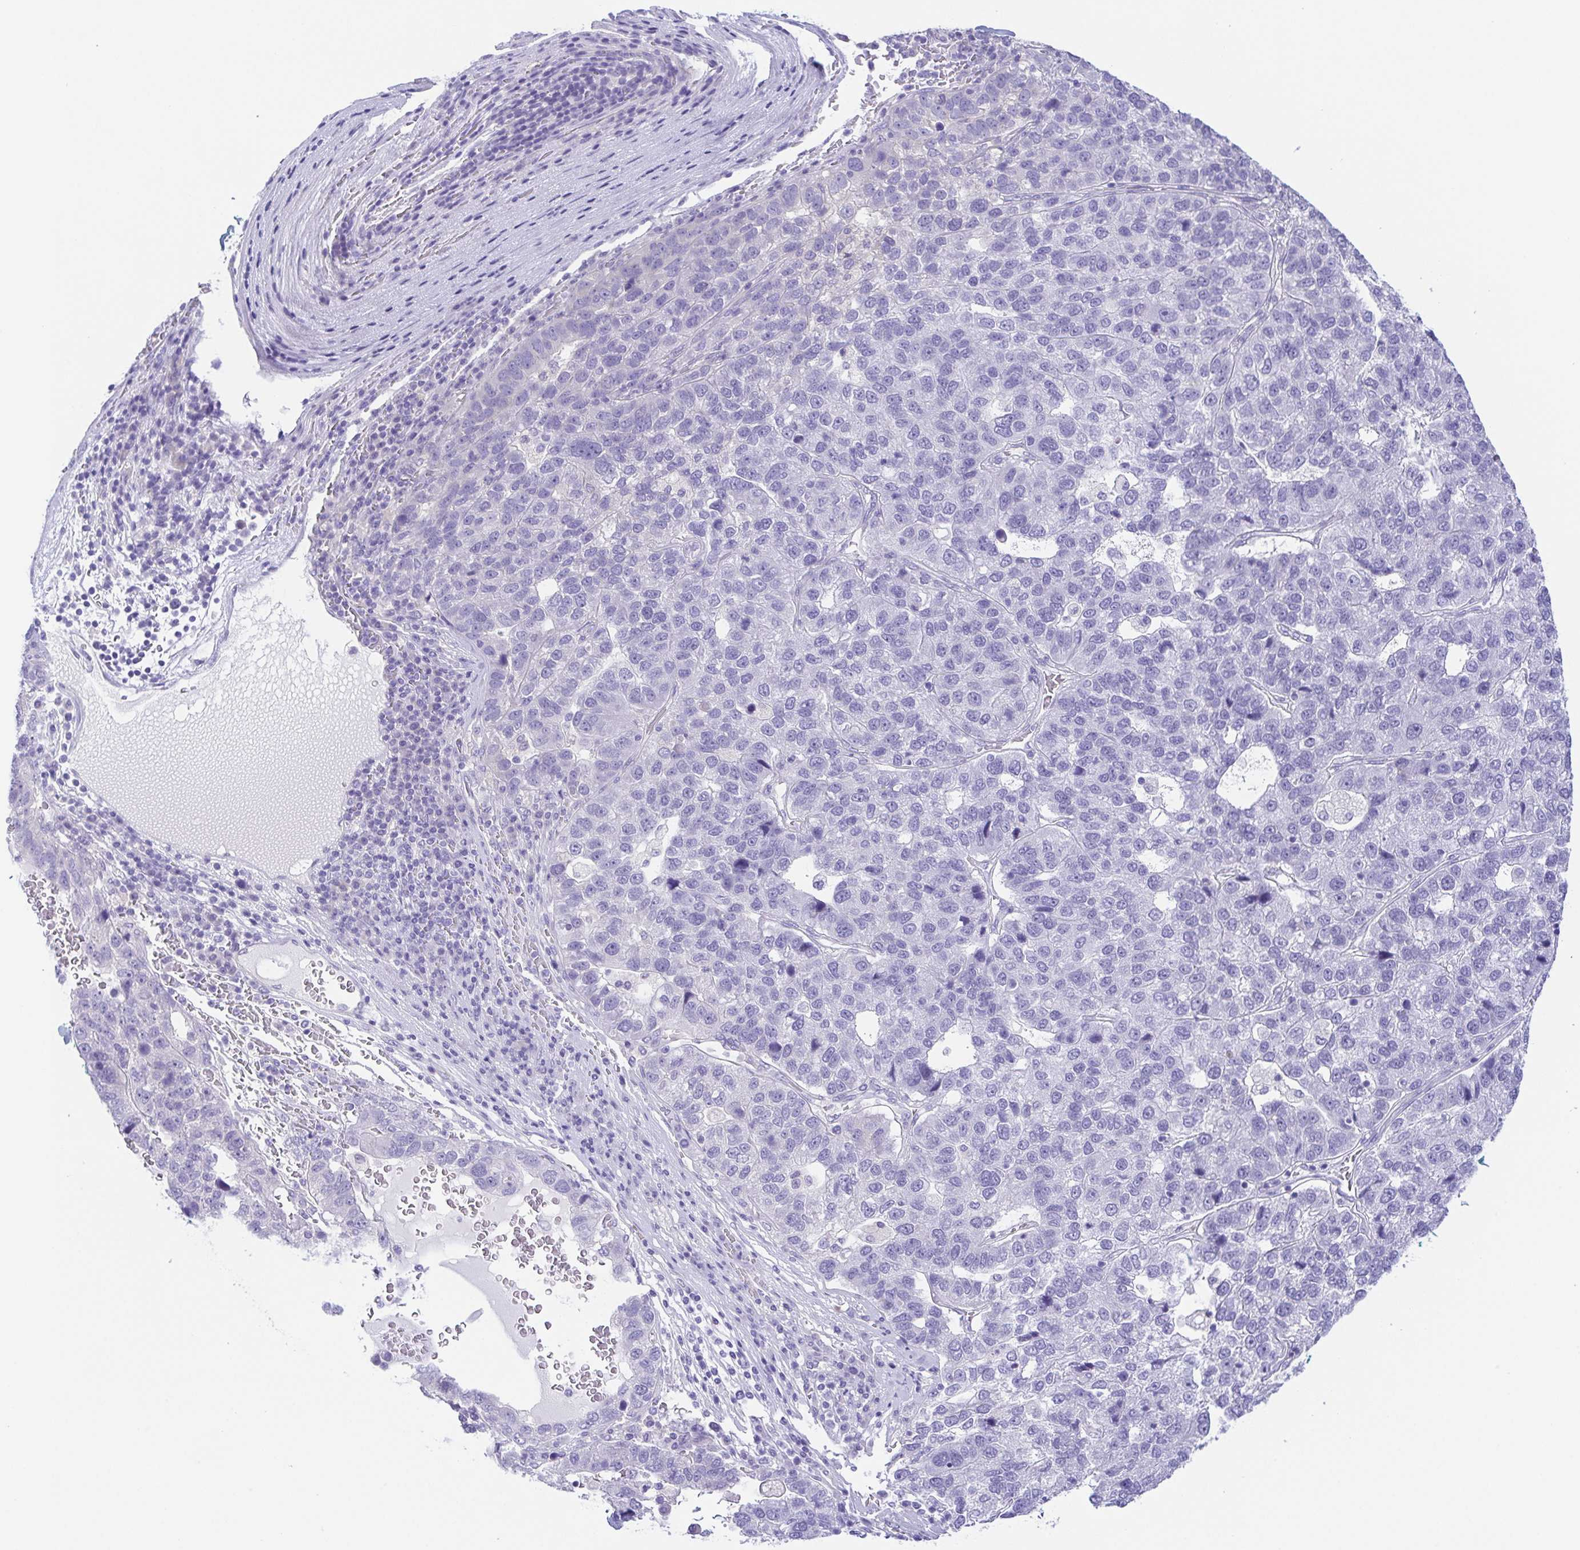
{"staining": {"intensity": "negative", "quantity": "none", "location": "none"}, "tissue": "pancreatic cancer", "cell_type": "Tumor cells", "image_type": "cancer", "snomed": [{"axis": "morphology", "description": "Adenocarcinoma, NOS"}, {"axis": "topography", "description": "Pancreas"}], "caption": "An image of adenocarcinoma (pancreatic) stained for a protein exhibits no brown staining in tumor cells.", "gene": "KRTDAP", "patient": {"sex": "female", "age": 61}}